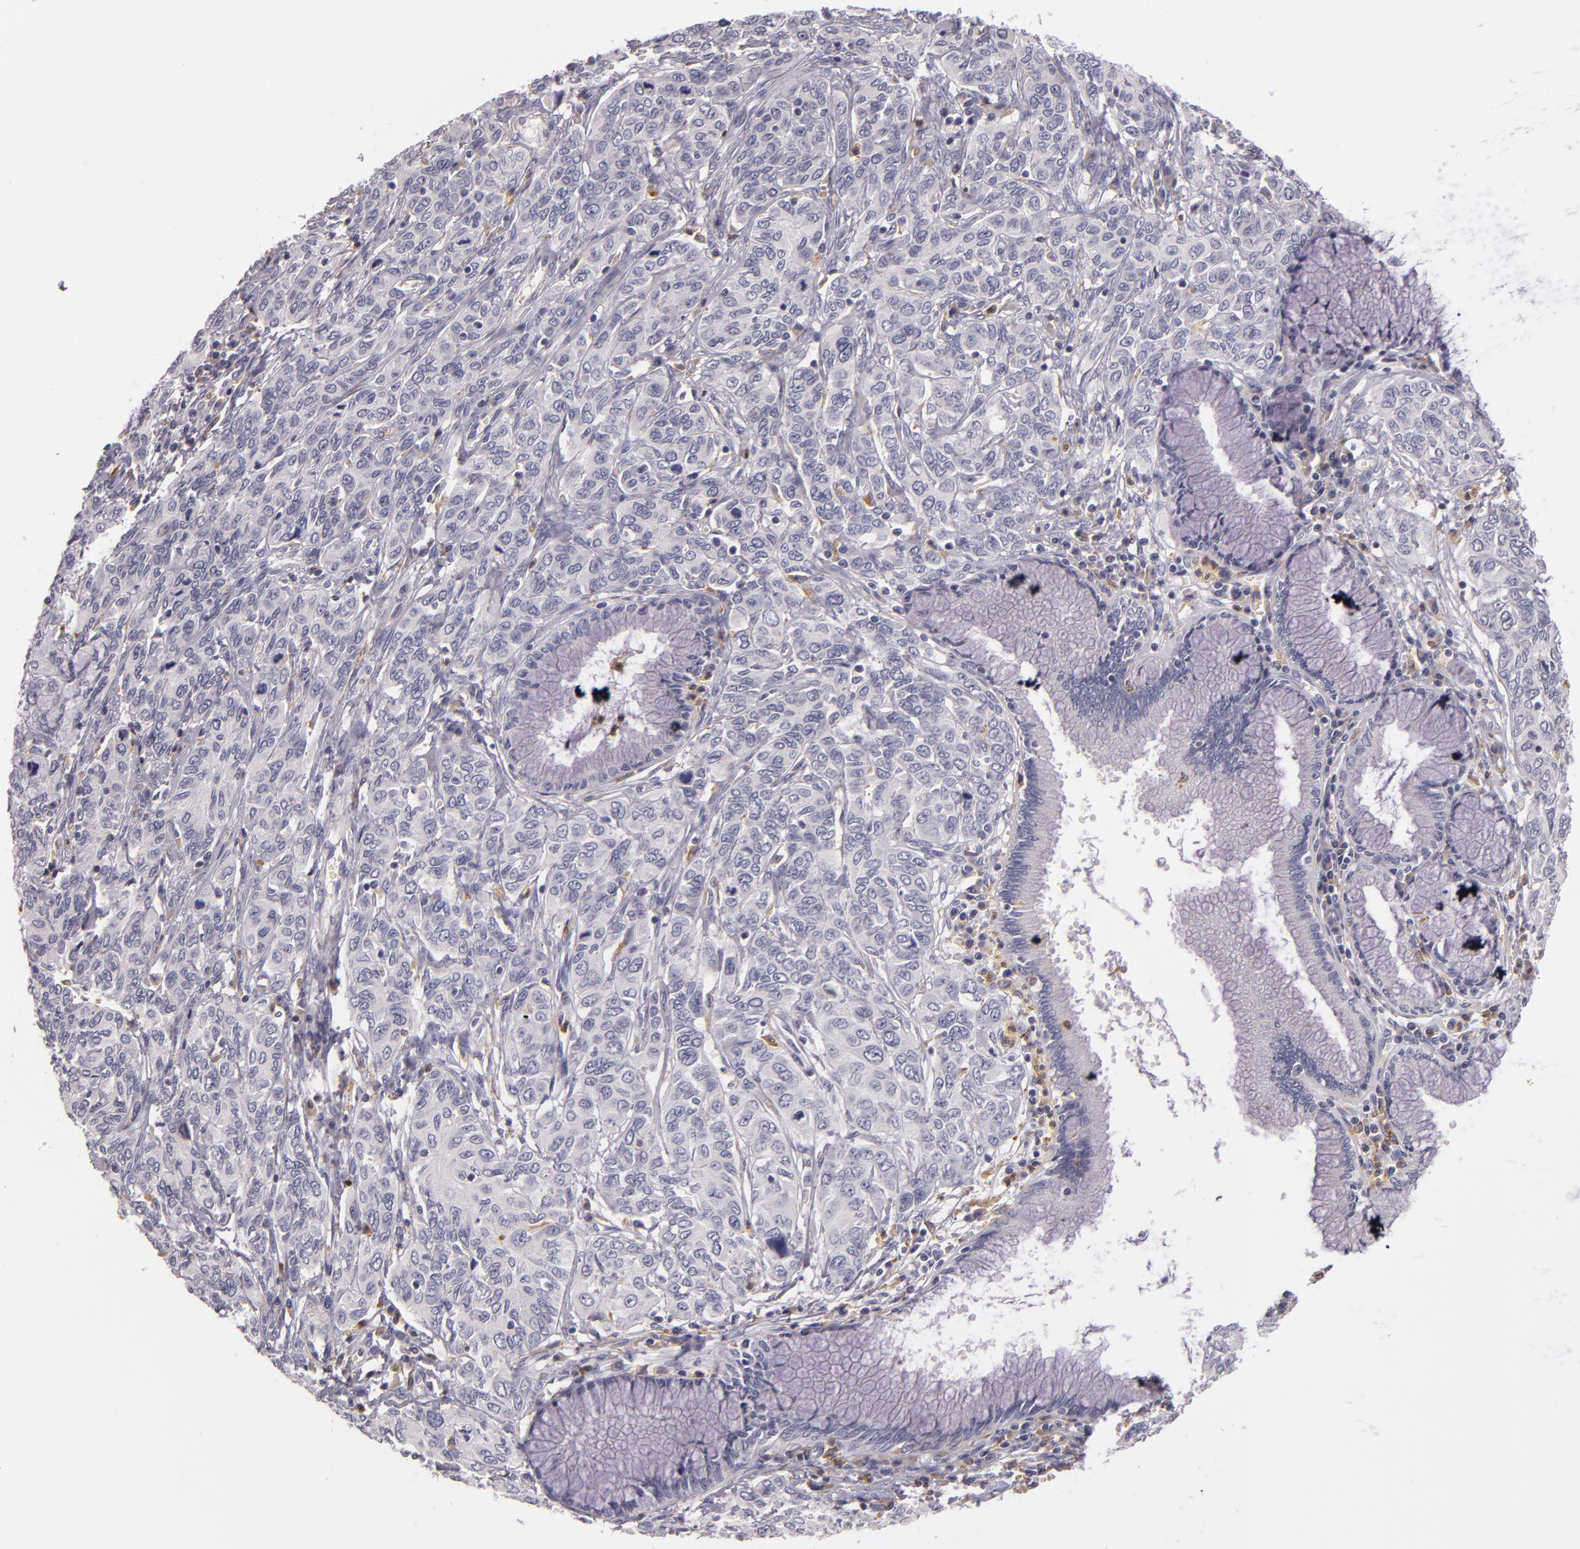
{"staining": {"intensity": "negative", "quantity": "none", "location": "none"}, "tissue": "cervical cancer", "cell_type": "Tumor cells", "image_type": "cancer", "snomed": [{"axis": "morphology", "description": "Squamous cell carcinoma, NOS"}, {"axis": "topography", "description": "Cervix"}], "caption": "Immunohistochemistry (IHC) photomicrograph of neoplastic tissue: cervical squamous cell carcinoma stained with DAB reveals no significant protein expression in tumor cells. The staining is performed using DAB brown chromogen with nuclei counter-stained in using hematoxylin.", "gene": "TLR8", "patient": {"sex": "female", "age": 38}}